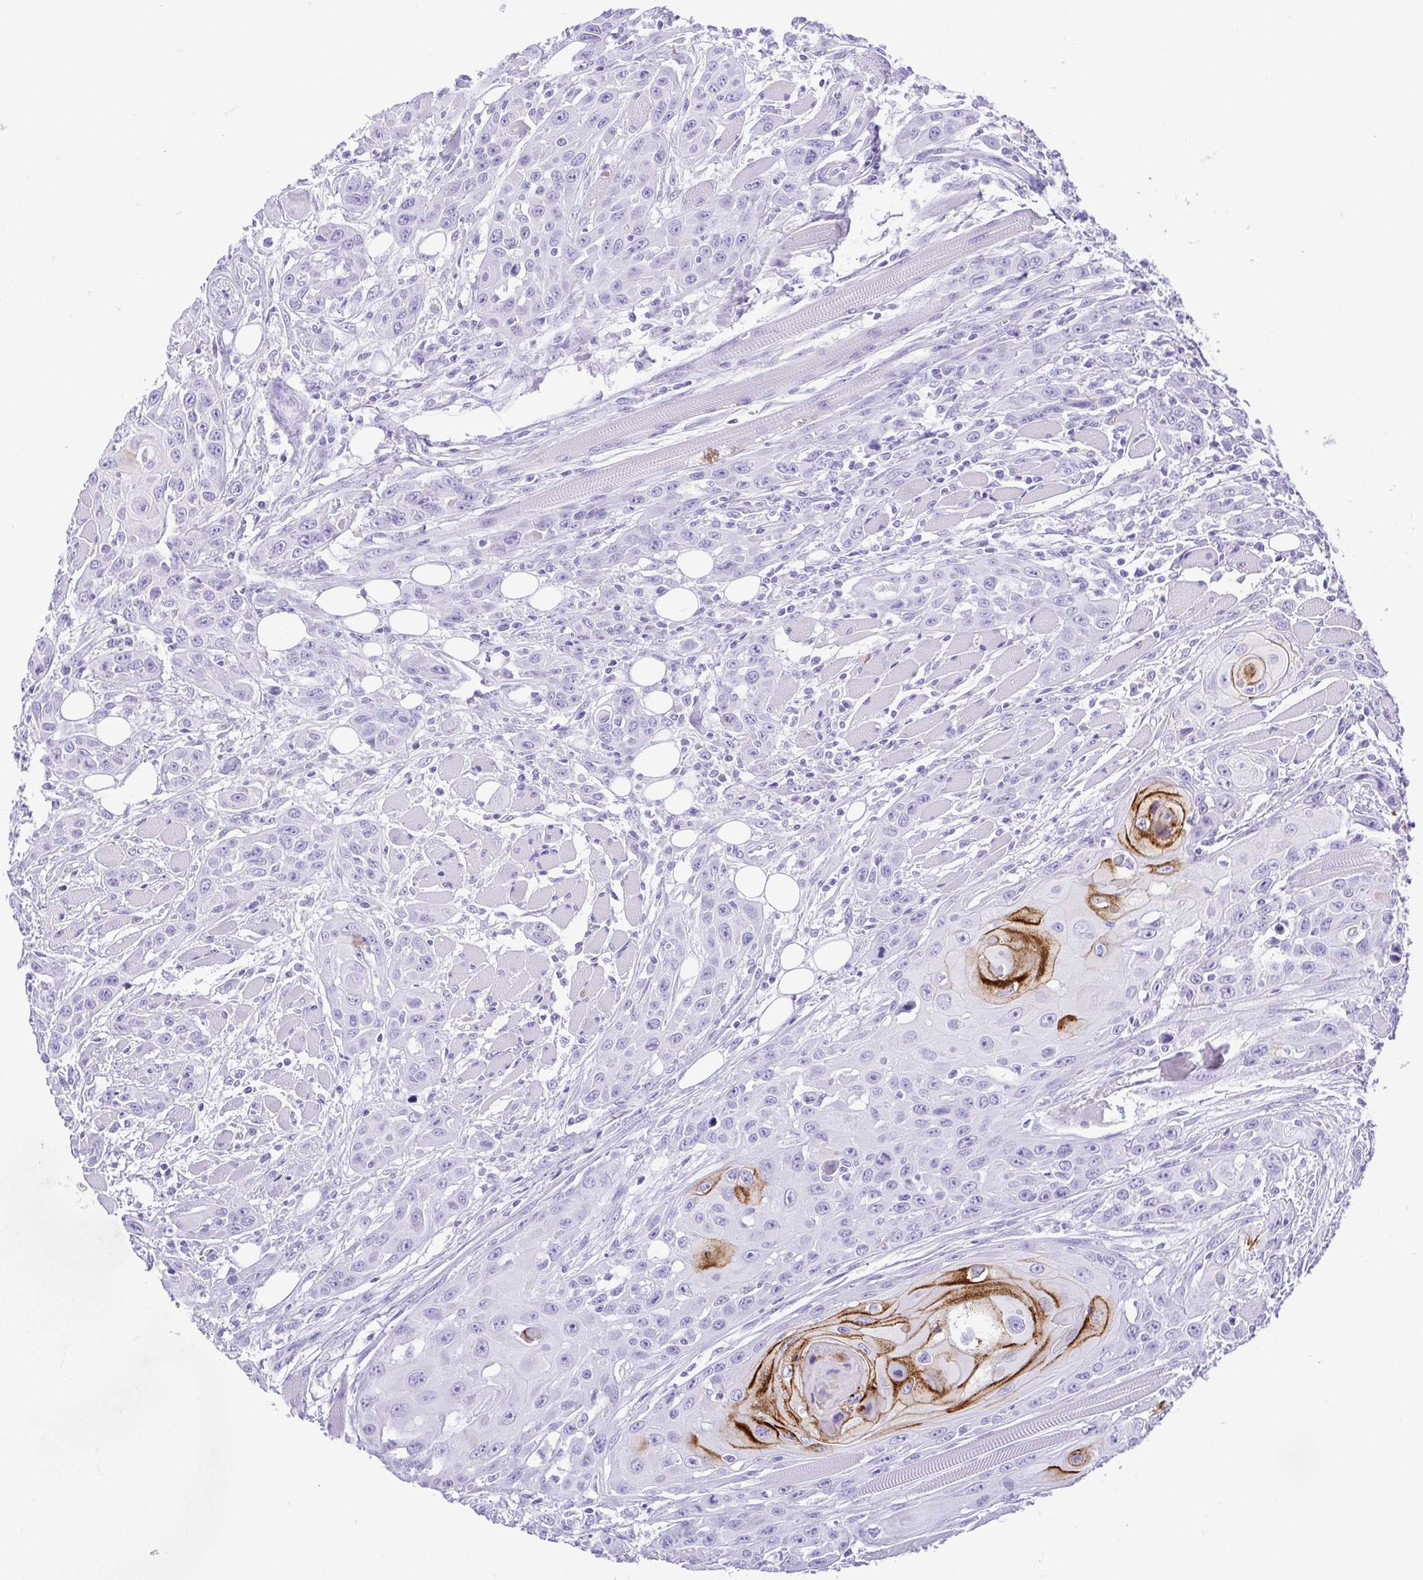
{"staining": {"intensity": "strong", "quantity": "<25%", "location": "cytoplasmic/membranous"}, "tissue": "head and neck cancer", "cell_type": "Tumor cells", "image_type": "cancer", "snomed": [{"axis": "morphology", "description": "Squamous cell carcinoma, NOS"}, {"axis": "topography", "description": "Head-Neck"}], "caption": "The photomicrograph displays immunohistochemical staining of head and neck cancer (squamous cell carcinoma). There is strong cytoplasmic/membranous staining is present in about <25% of tumor cells. Immunohistochemistry (ihc) stains the protein in brown and the nuclei are stained blue.", "gene": "CDSN", "patient": {"sex": "female", "age": 80}}